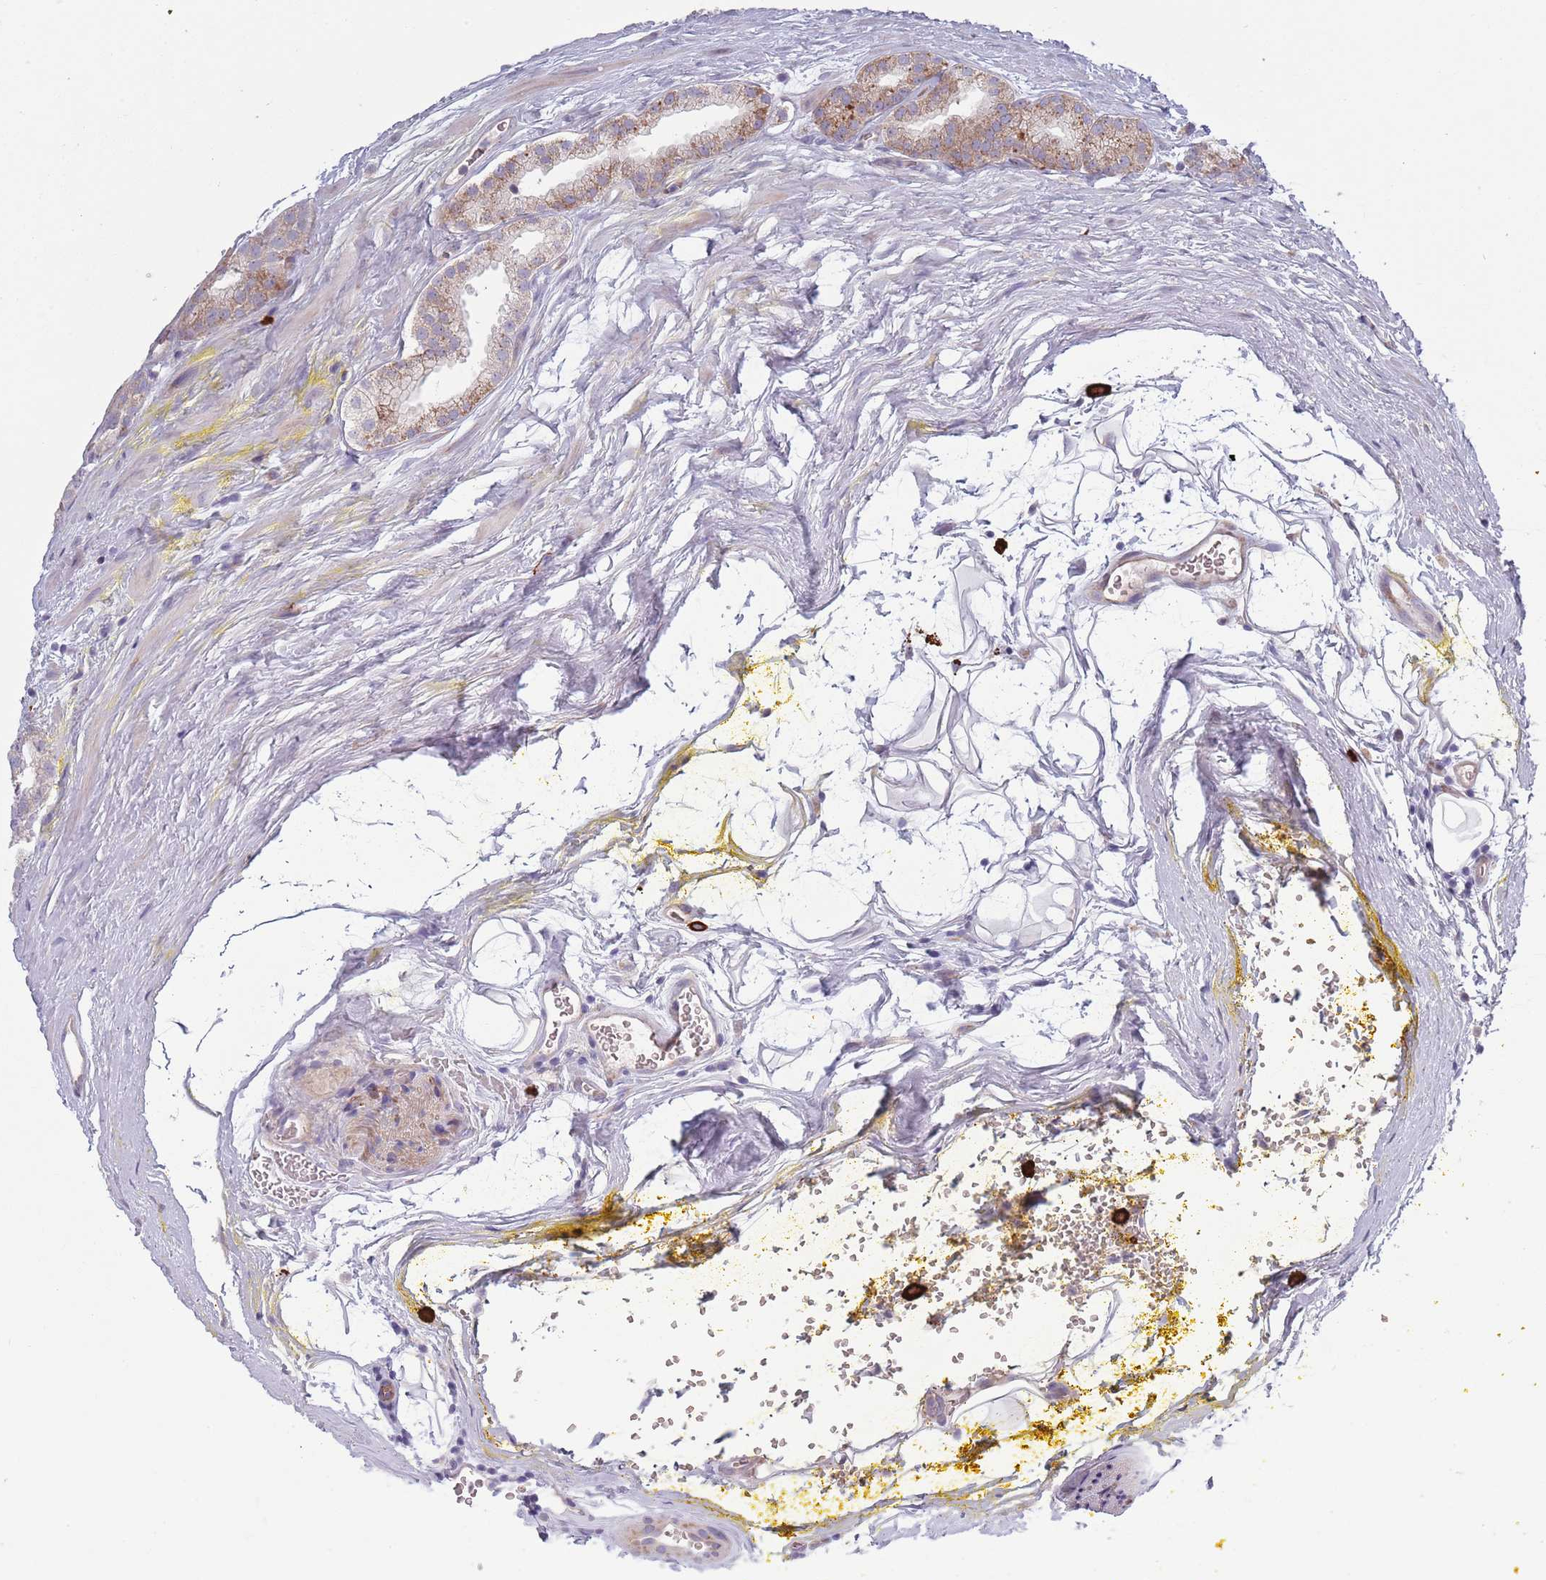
{"staining": {"intensity": "moderate", "quantity": ">75%", "location": "cytoplasmic/membranous"}, "tissue": "prostate cancer", "cell_type": "Tumor cells", "image_type": "cancer", "snomed": [{"axis": "morphology", "description": "Adenocarcinoma, High grade"}, {"axis": "topography", "description": "Prostate"}], "caption": "About >75% of tumor cells in prostate cancer exhibit moderate cytoplasmic/membranous protein expression as visualized by brown immunohistochemical staining.", "gene": "TYW1", "patient": {"sex": "male", "age": 72}}